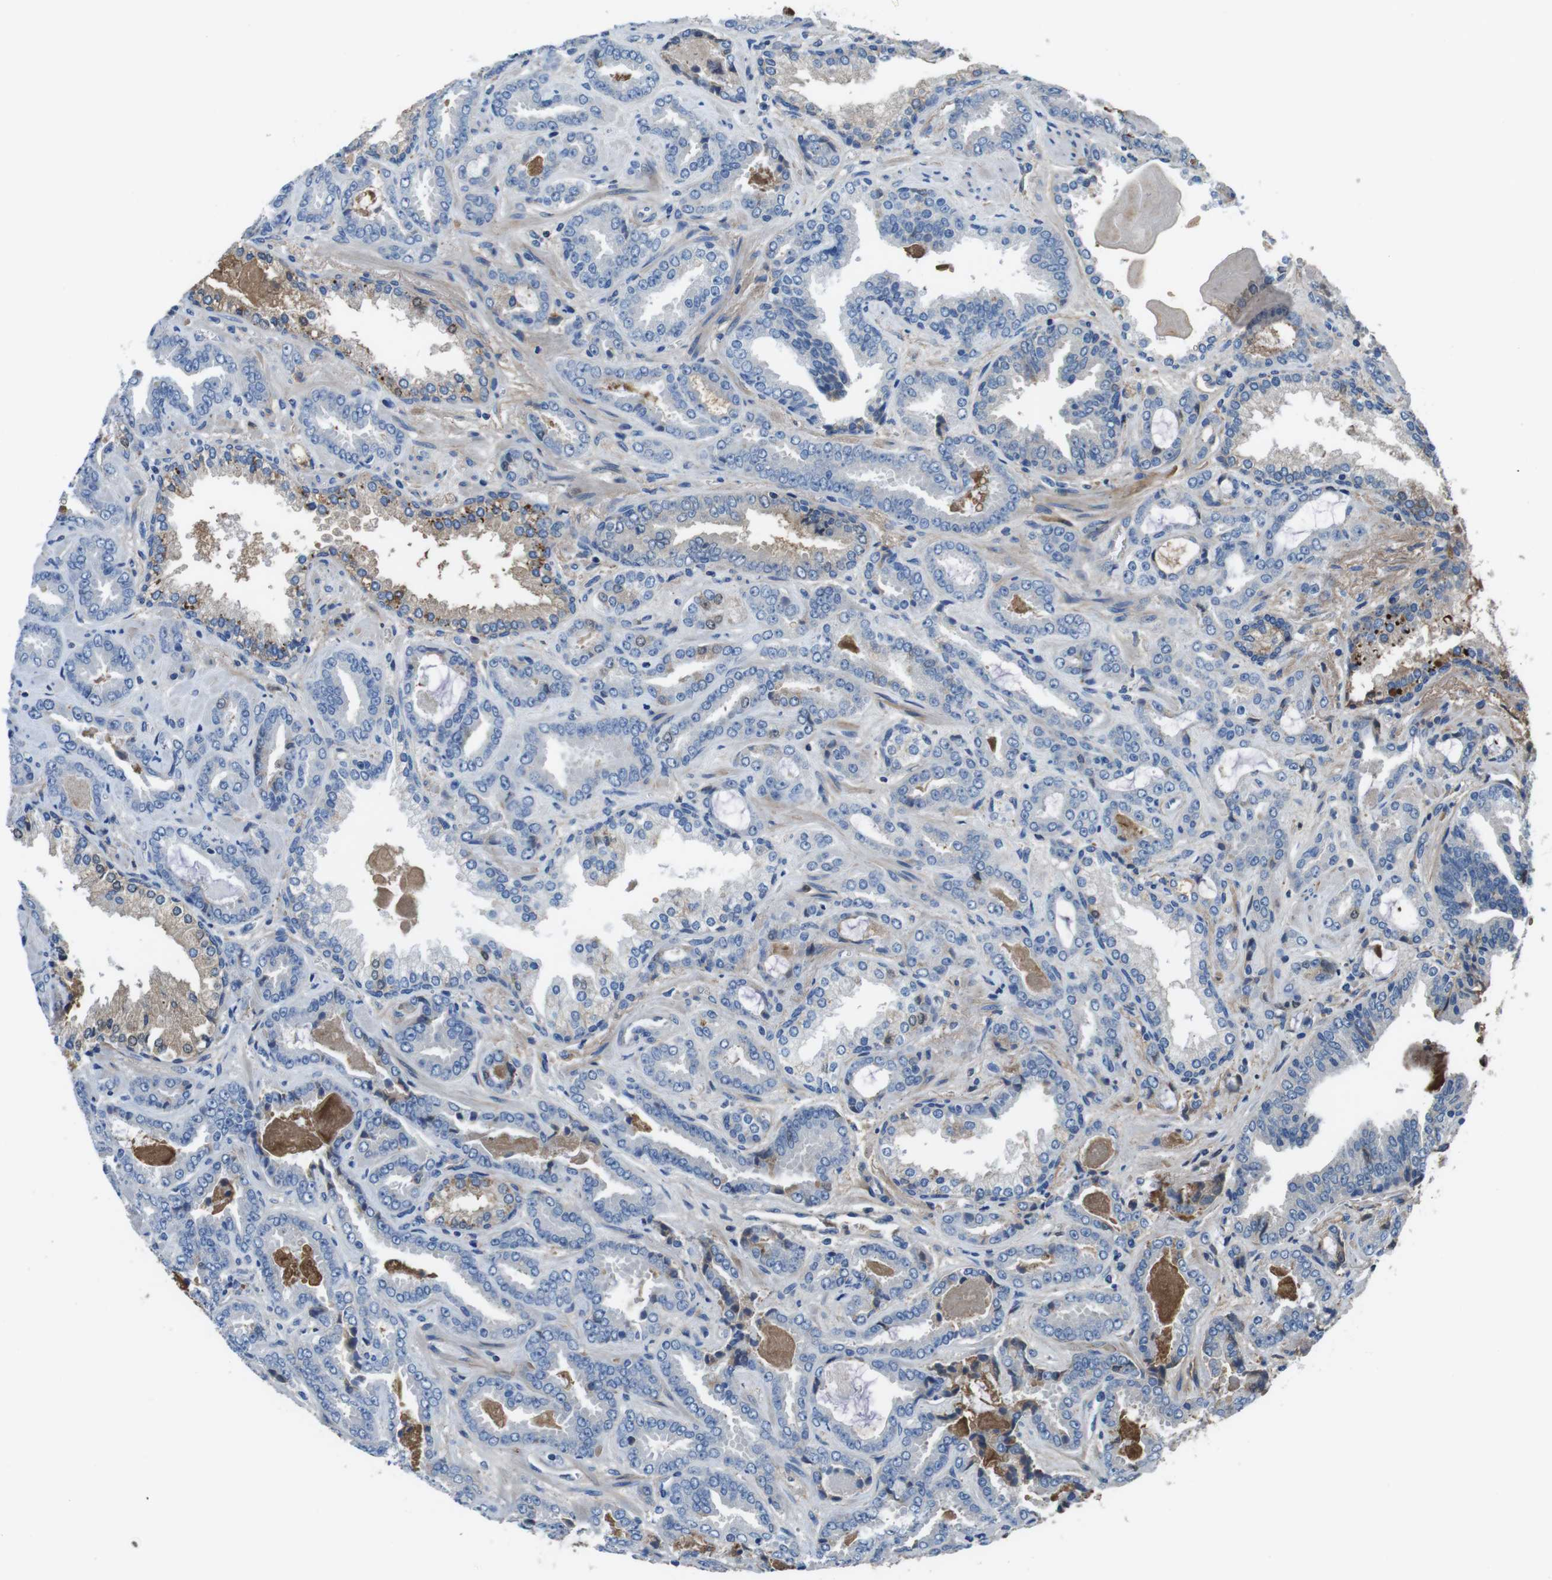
{"staining": {"intensity": "negative", "quantity": "none", "location": "none"}, "tissue": "prostate cancer", "cell_type": "Tumor cells", "image_type": "cancer", "snomed": [{"axis": "morphology", "description": "Adenocarcinoma, Low grade"}, {"axis": "topography", "description": "Prostate"}], "caption": "Tumor cells are negative for brown protein staining in prostate cancer.", "gene": "TMPRSS15", "patient": {"sex": "male", "age": 60}}